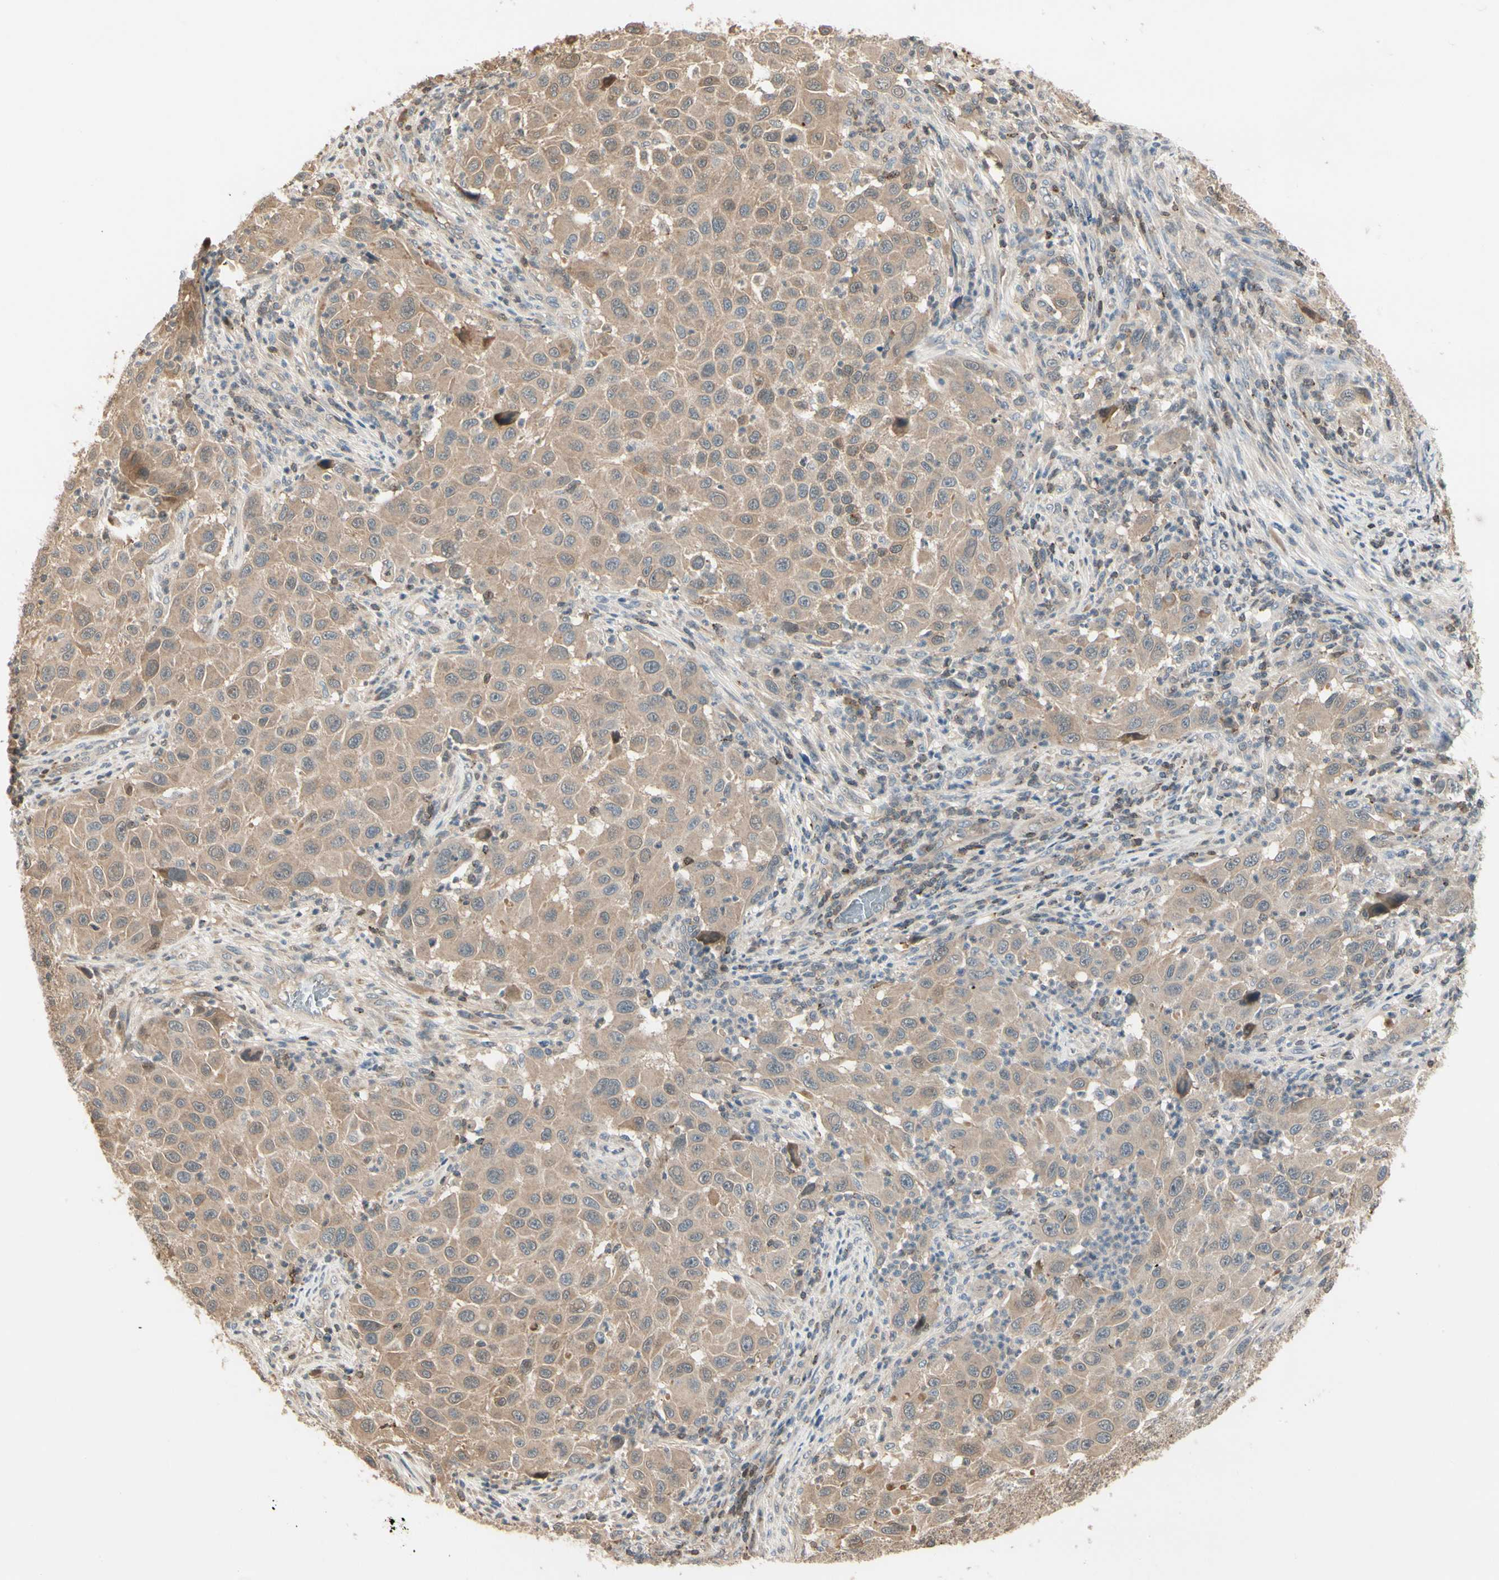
{"staining": {"intensity": "weak", "quantity": ">75%", "location": "cytoplasmic/membranous"}, "tissue": "melanoma", "cell_type": "Tumor cells", "image_type": "cancer", "snomed": [{"axis": "morphology", "description": "Malignant melanoma, Metastatic site"}, {"axis": "topography", "description": "Lymph node"}], "caption": "Immunohistochemical staining of malignant melanoma (metastatic site) shows weak cytoplasmic/membranous protein staining in approximately >75% of tumor cells. The staining was performed using DAB (3,3'-diaminobenzidine), with brown indicating positive protein expression. Nuclei are stained blue with hematoxylin.", "gene": "EVC", "patient": {"sex": "male", "age": 61}}